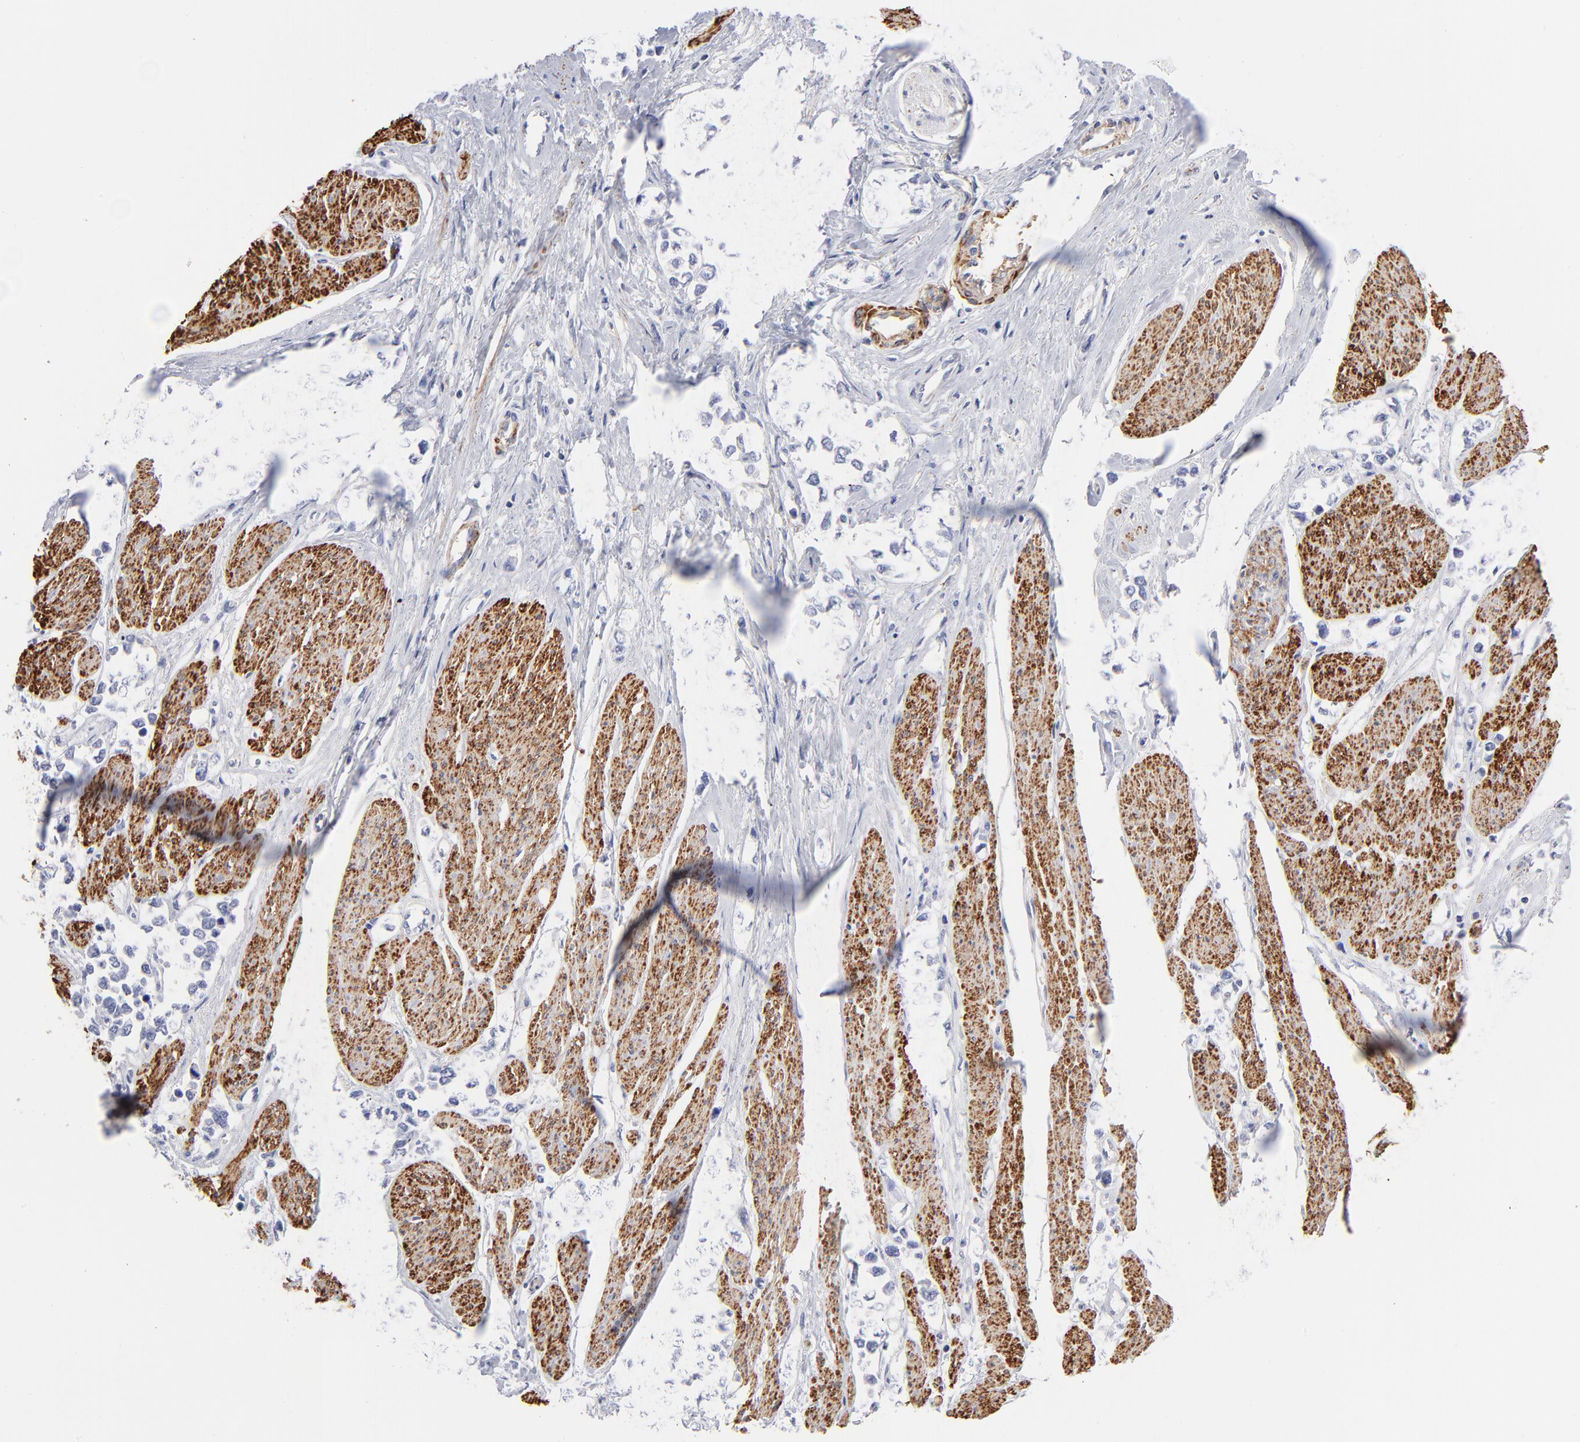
{"staining": {"intensity": "negative", "quantity": "none", "location": "none"}, "tissue": "stomach cancer", "cell_type": "Tumor cells", "image_type": "cancer", "snomed": [{"axis": "morphology", "description": "Adenocarcinoma, NOS"}, {"axis": "topography", "description": "Stomach, upper"}], "caption": "Stomach cancer (adenocarcinoma) was stained to show a protein in brown. There is no significant staining in tumor cells.", "gene": "ACTA2", "patient": {"sex": "male", "age": 76}}